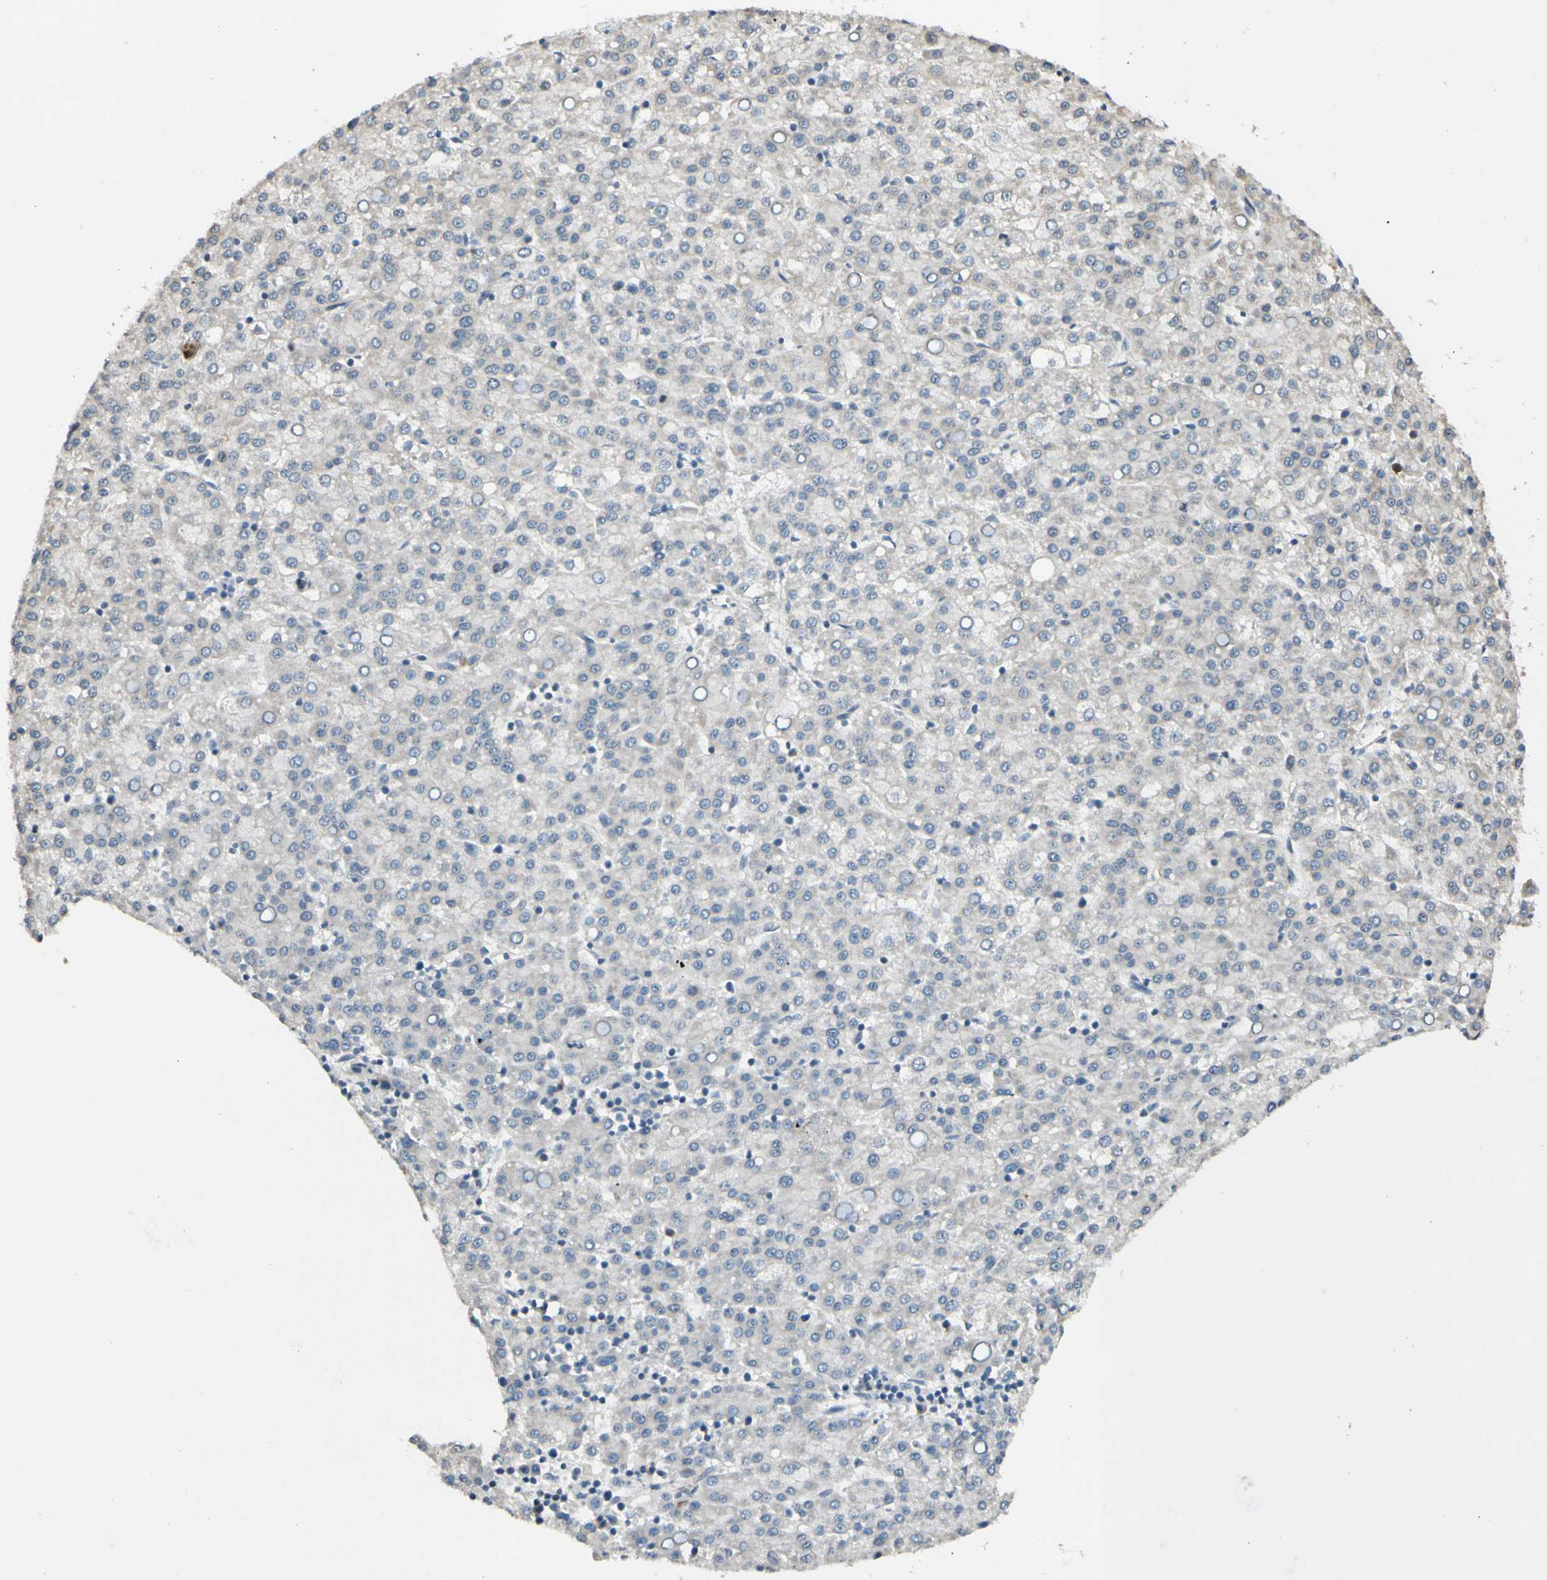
{"staining": {"intensity": "negative", "quantity": "none", "location": "none"}, "tissue": "liver cancer", "cell_type": "Tumor cells", "image_type": "cancer", "snomed": [{"axis": "morphology", "description": "Carcinoma, Hepatocellular, NOS"}, {"axis": "topography", "description": "Liver"}], "caption": "Immunohistochemical staining of liver hepatocellular carcinoma reveals no significant expression in tumor cells. (DAB (3,3'-diaminobenzidine) immunohistochemistry with hematoxylin counter stain).", "gene": "FGF10", "patient": {"sex": "female", "age": 58}}